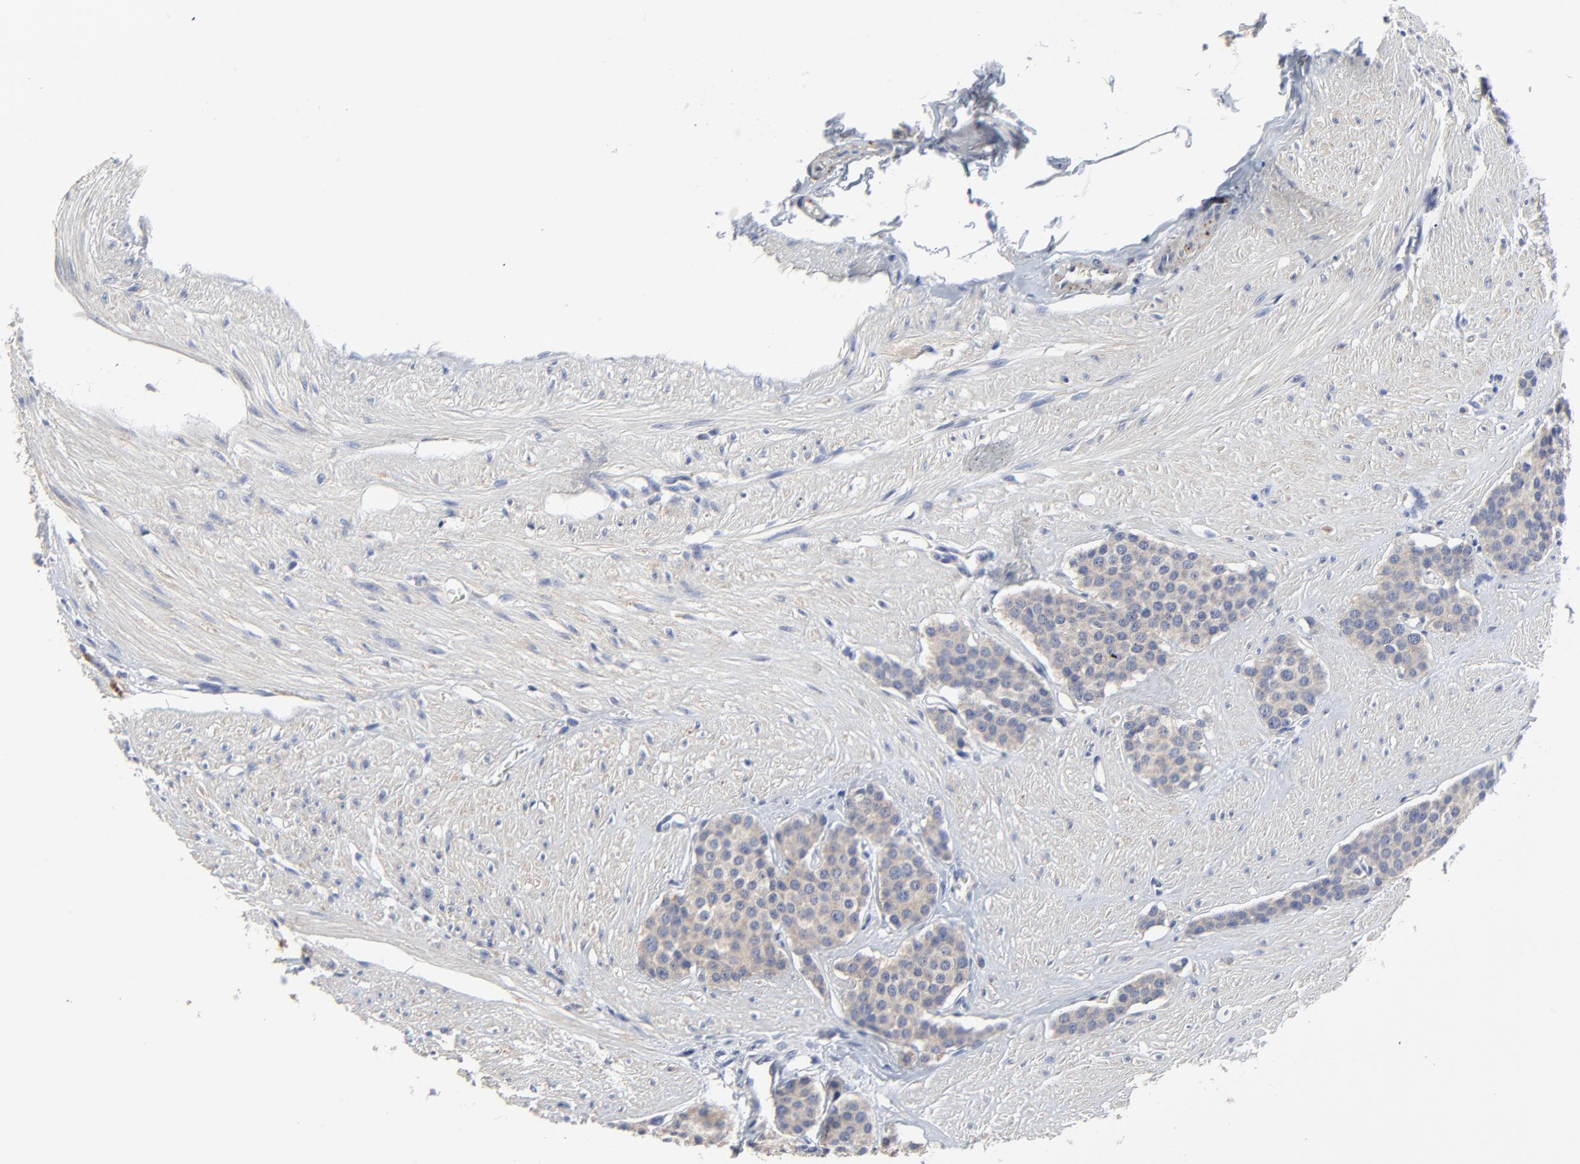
{"staining": {"intensity": "weak", "quantity": ">75%", "location": "cytoplasmic/membranous"}, "tissue": "carcinoid", "cell_type": "Tumor cells", "image_type": "cancer", "snomed": [{"axis": "morphology", "description": "Carcinoid, malignant, NOS"}, {"axis": "topography", "description": "Small intestine"}], "caption": "Immunohistochemical staining of human carcinoid (malignant) exhibits low levels of weak cytoplasmic/membranous protein staining in about >75% of tumor cells.", "gene": "DHRSX", "patient": {"sex": "male", "age": 60}}